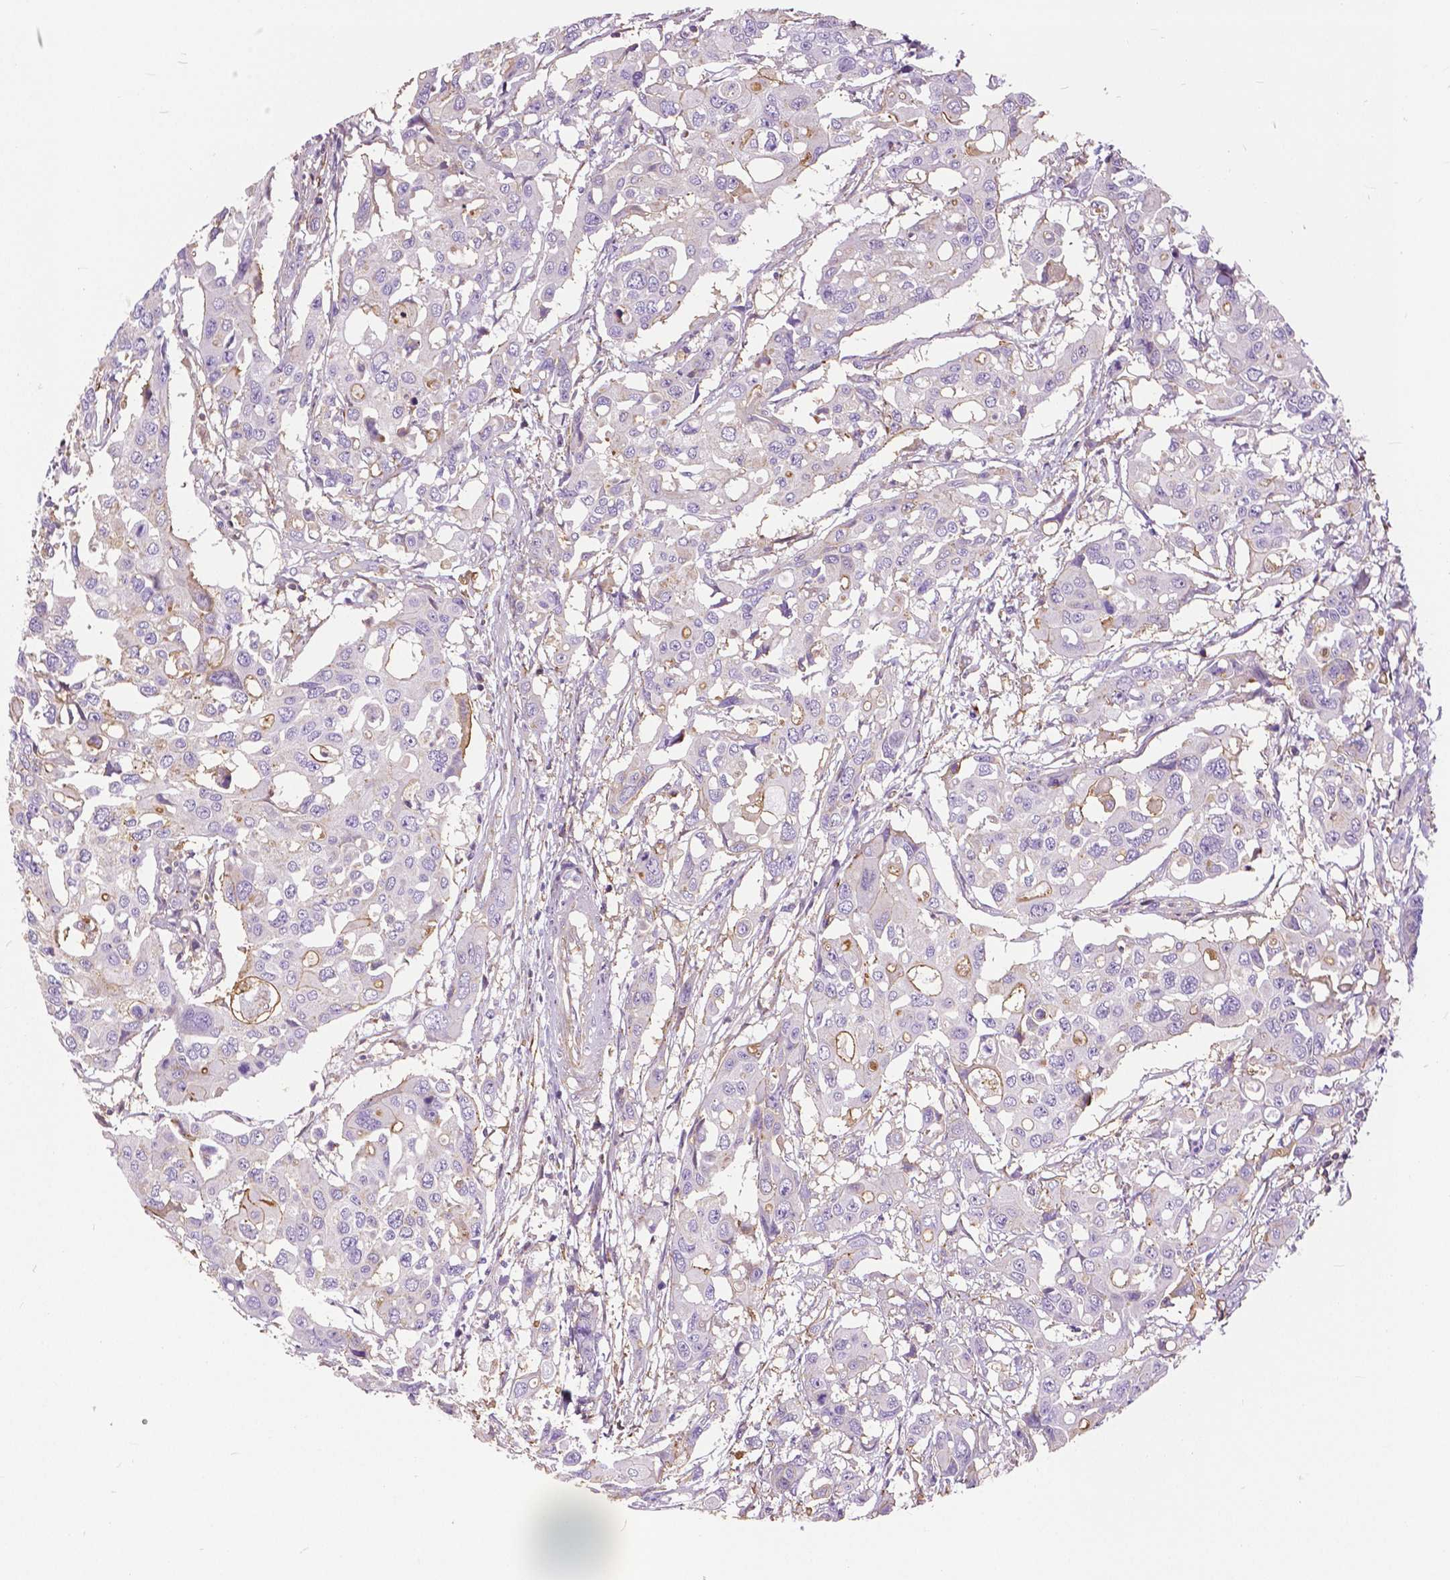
{"staining": {"intensity": "weak", "quantity": "<25%", "location": "cytoplasmic/membranous"}, "tissue": "colorectal cancer", "cell_type": "Tumor cells", "image_type": "cancer", "snomed": [{"axis": "morphology", "description": "Adenocarcinoma, NOS"}, {"axis": "topography", "description": "Colon"}], "caption": "High power microscopy image of an immunohistochemistry (IHC) image of adenocarcinoma (colorectal), revealing no significant staining in tumor cells.", "gene": "ANXA13", "patient": {"sex": "male", "age": 77}}